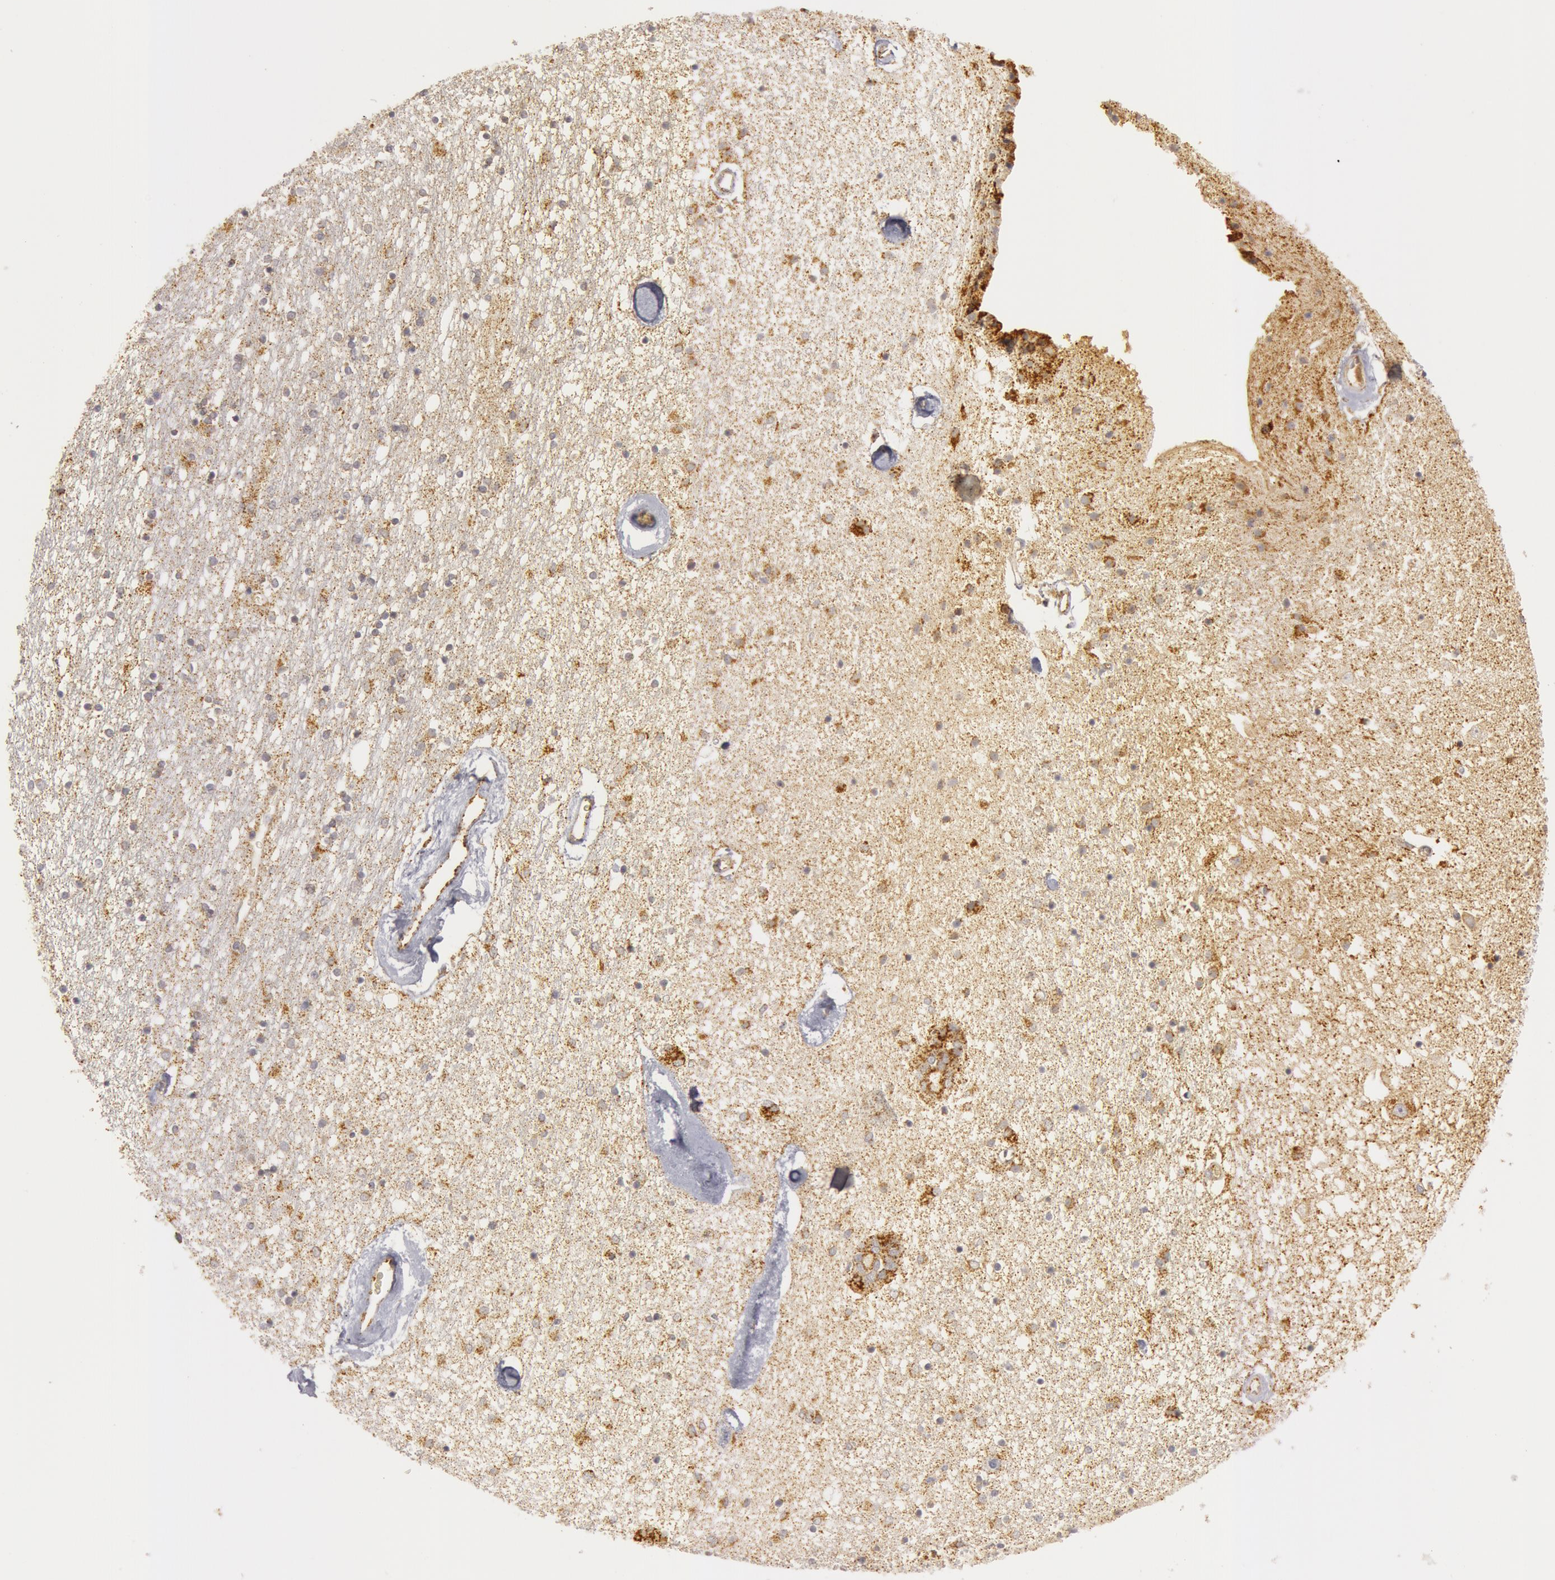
{"staining": {"intensity": "weak", "quantity": ">75%", "location": "cytoplasmic/membranous"}, "tissue": "caudate", "cell_type": "Glial cells", "image_type": "normal", "snomed": [{"axis": "morphology", "description": "Normal tissue, NOS"}, {"axis": "topography", "description": "Lateral ventricle wall"}], "caption": "There is low levels of weak cytoplasmic/membranous positivity in glial cells of normal caudate, as demonstrated by immunohistochemical staining (brown color).", "gene": "C7", "patient": {"sex": "female", "age": 54}}